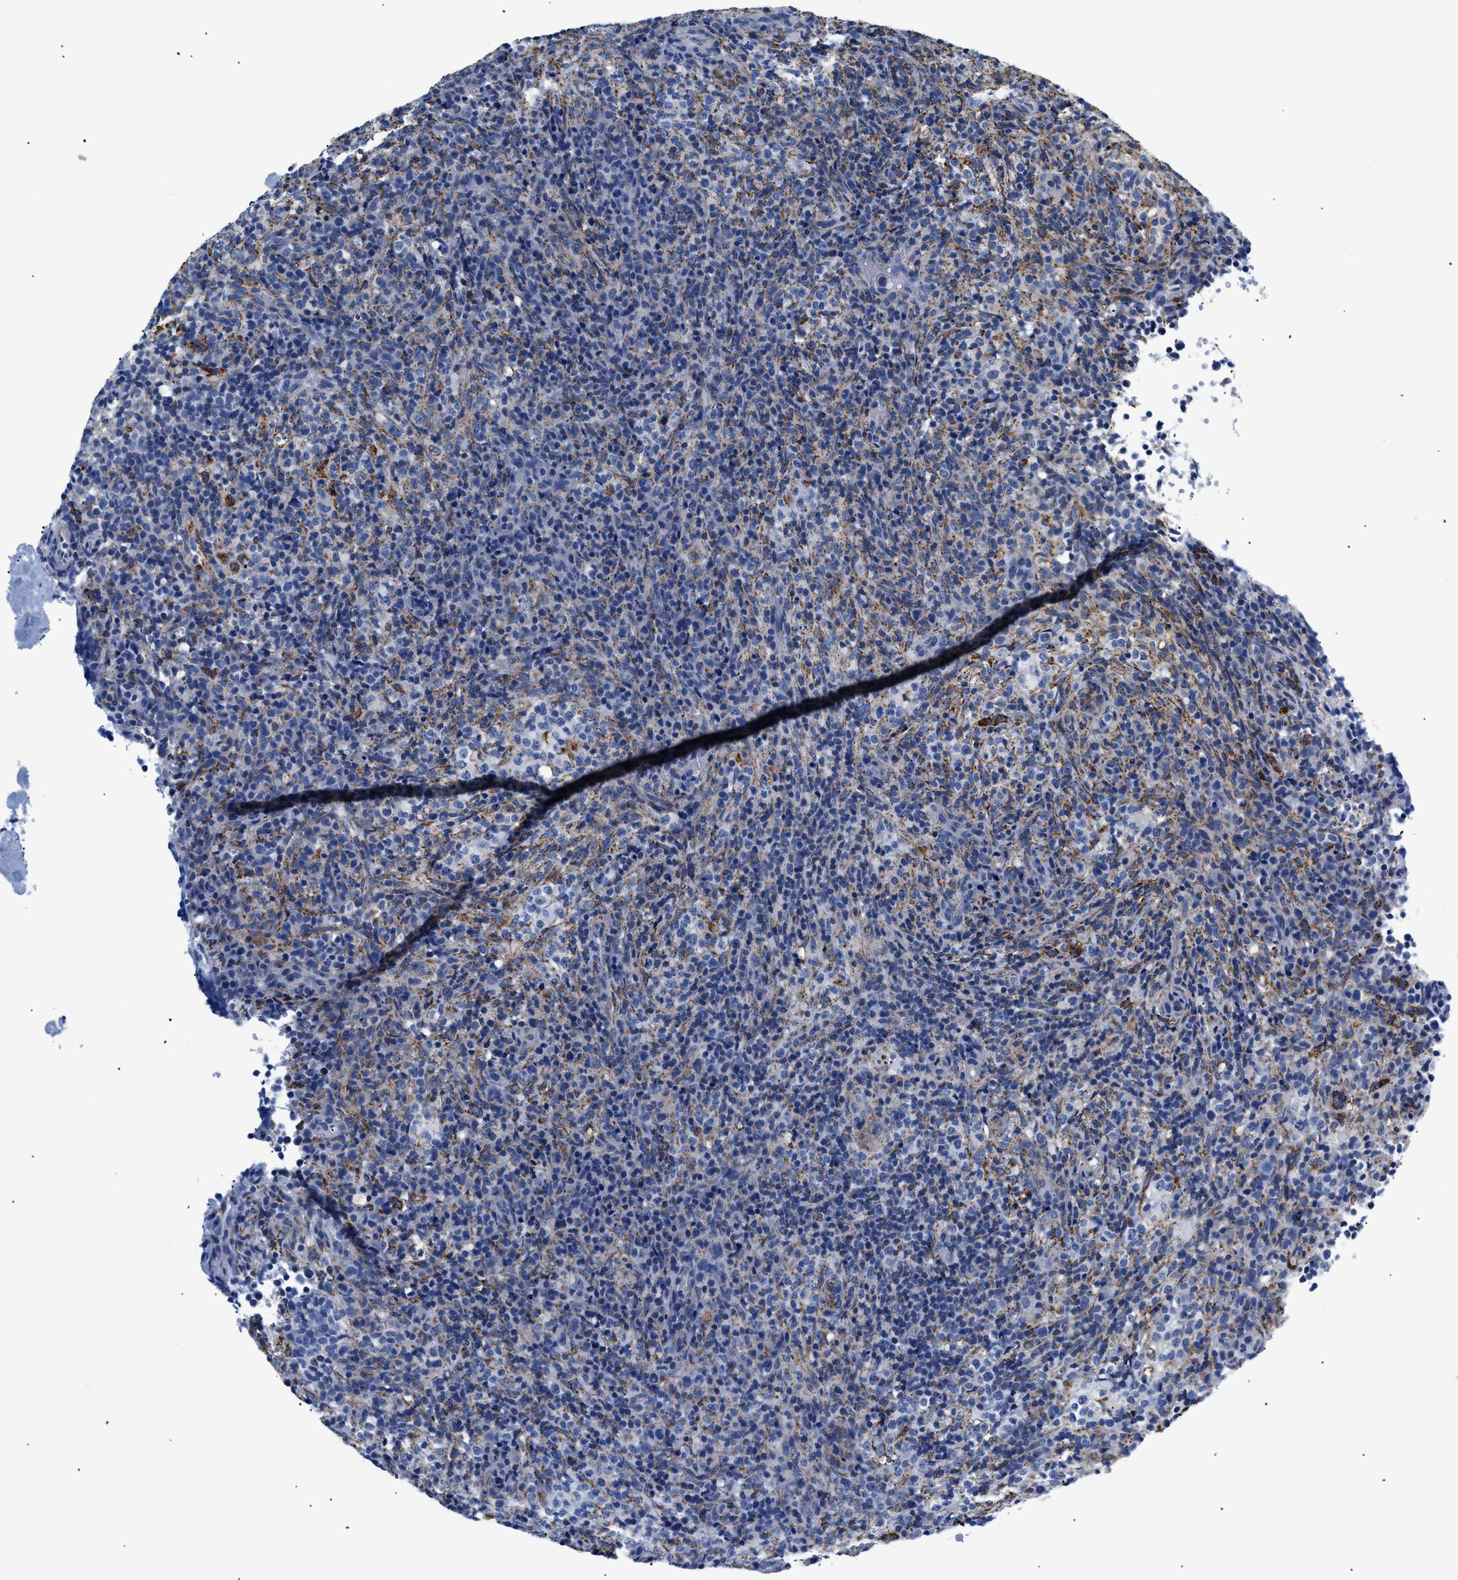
{"staining": {"intensity": "moderate", "quantity": "25%-75%", "location": "cytoplasmic/membranous"}, "tissue": "lymphoma", "cell_type": "Tumor cells", "image_type": "cancer", "snomed": [{"axis": "morphology", "description": "Malignant lymphoma, non-Hodgkin's type, High grade"}, {"axis": "topography", "description": "Lymph node"}], "caption": "Immunohistochemical staining of high-grade malignant lymphoma, non-Hodgkin's type reveals medium levels of moderate cytoplasmic/membranous protein staining in about 25%-75% of tumor cells.", "gene": "GPR149", "patient": {"sex": "female", "age": 76}}